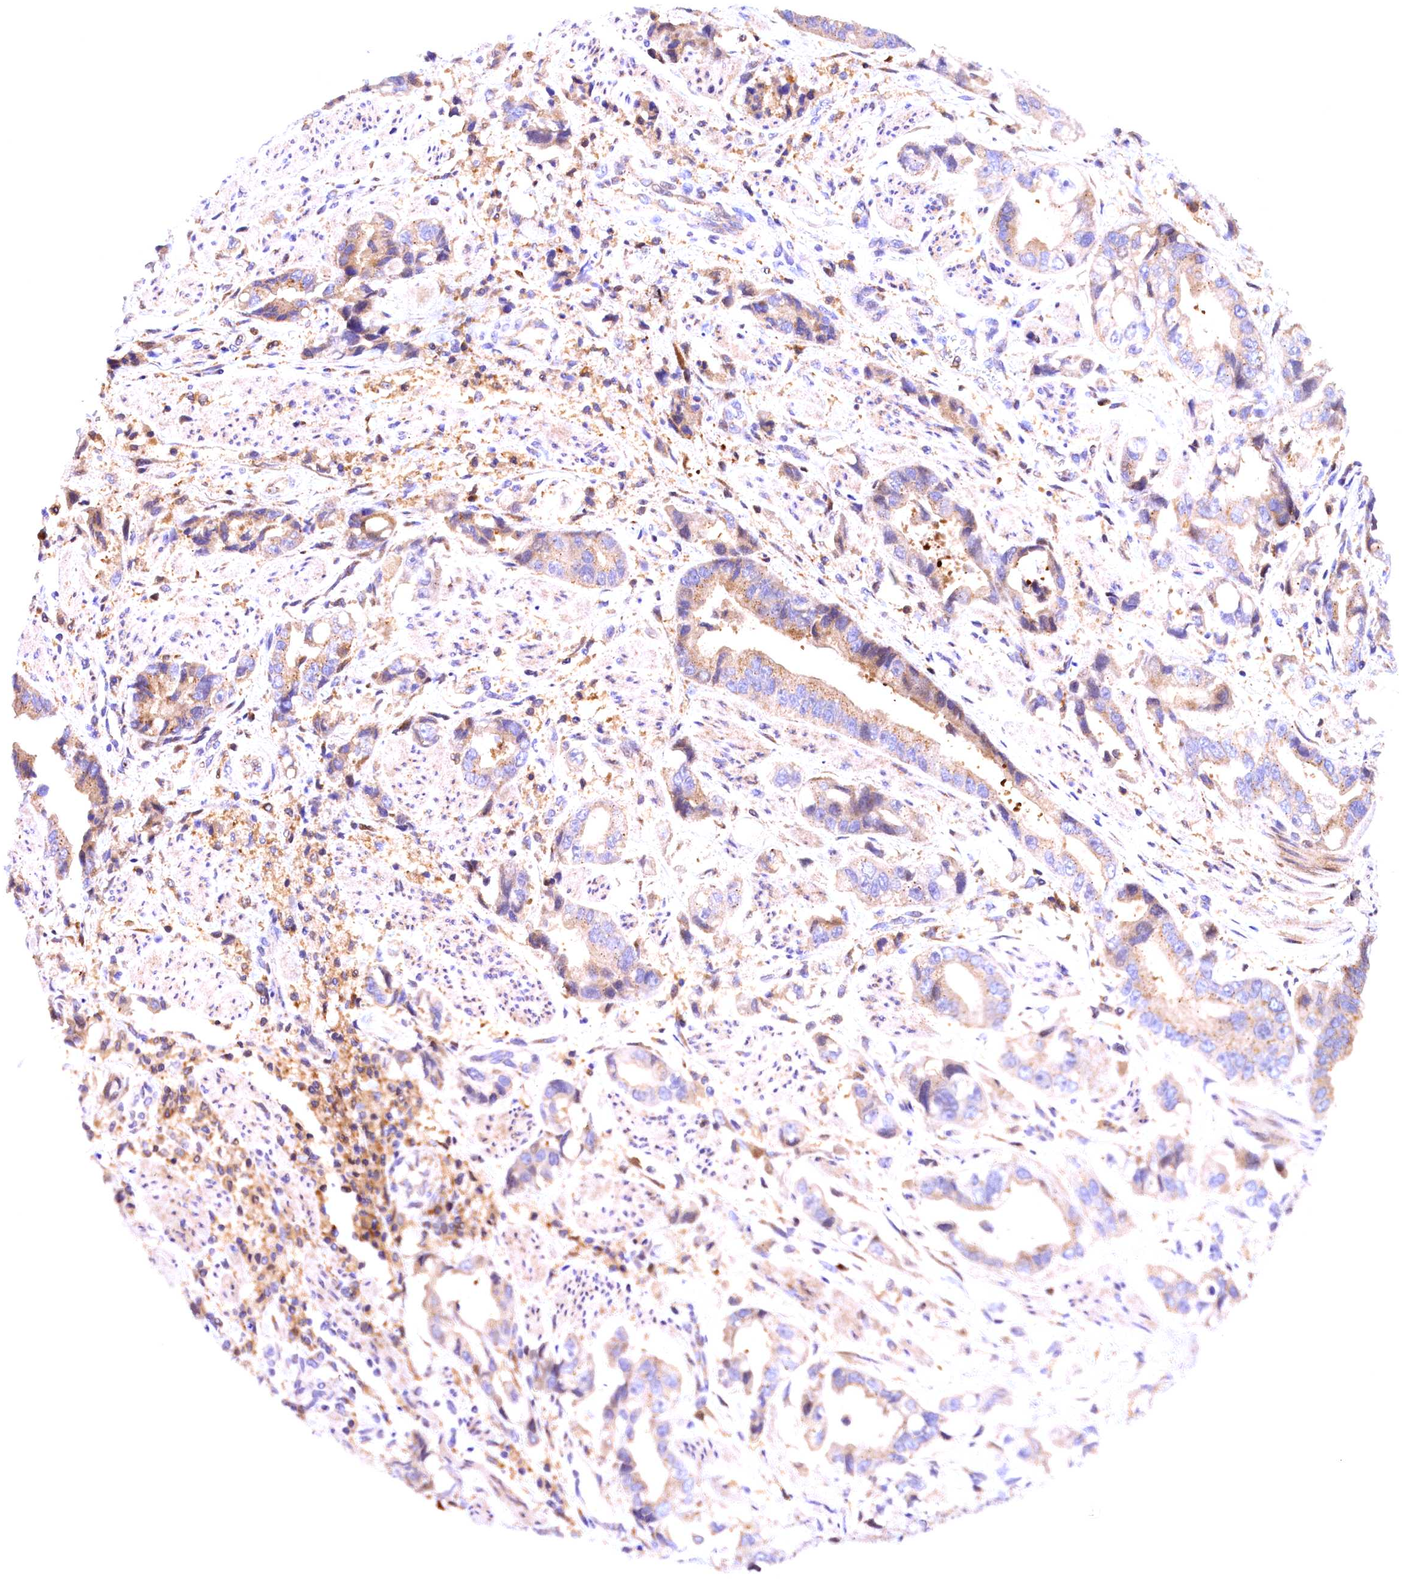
{"staining": {"intensity": "moderate", "quantity": "25%-75%", "location": "cytoplasmic/membranous"}, "tissue": "stomach cancer", "cell_type": "Tumor cells", "image_type": "cancer", "snomed": [{"axis": "morphology", "description": "Adenocarcinoma, NOS"}, {"axis": "topography", "description": "Stomach"}], "caption": "Moderate cytoplasmic/membranous protein positivity is present in approximately 25%-75% of tumor cells in stomach cancer.", "gene": "NAIP", "patient": {"sex": "male", "age": 62}}